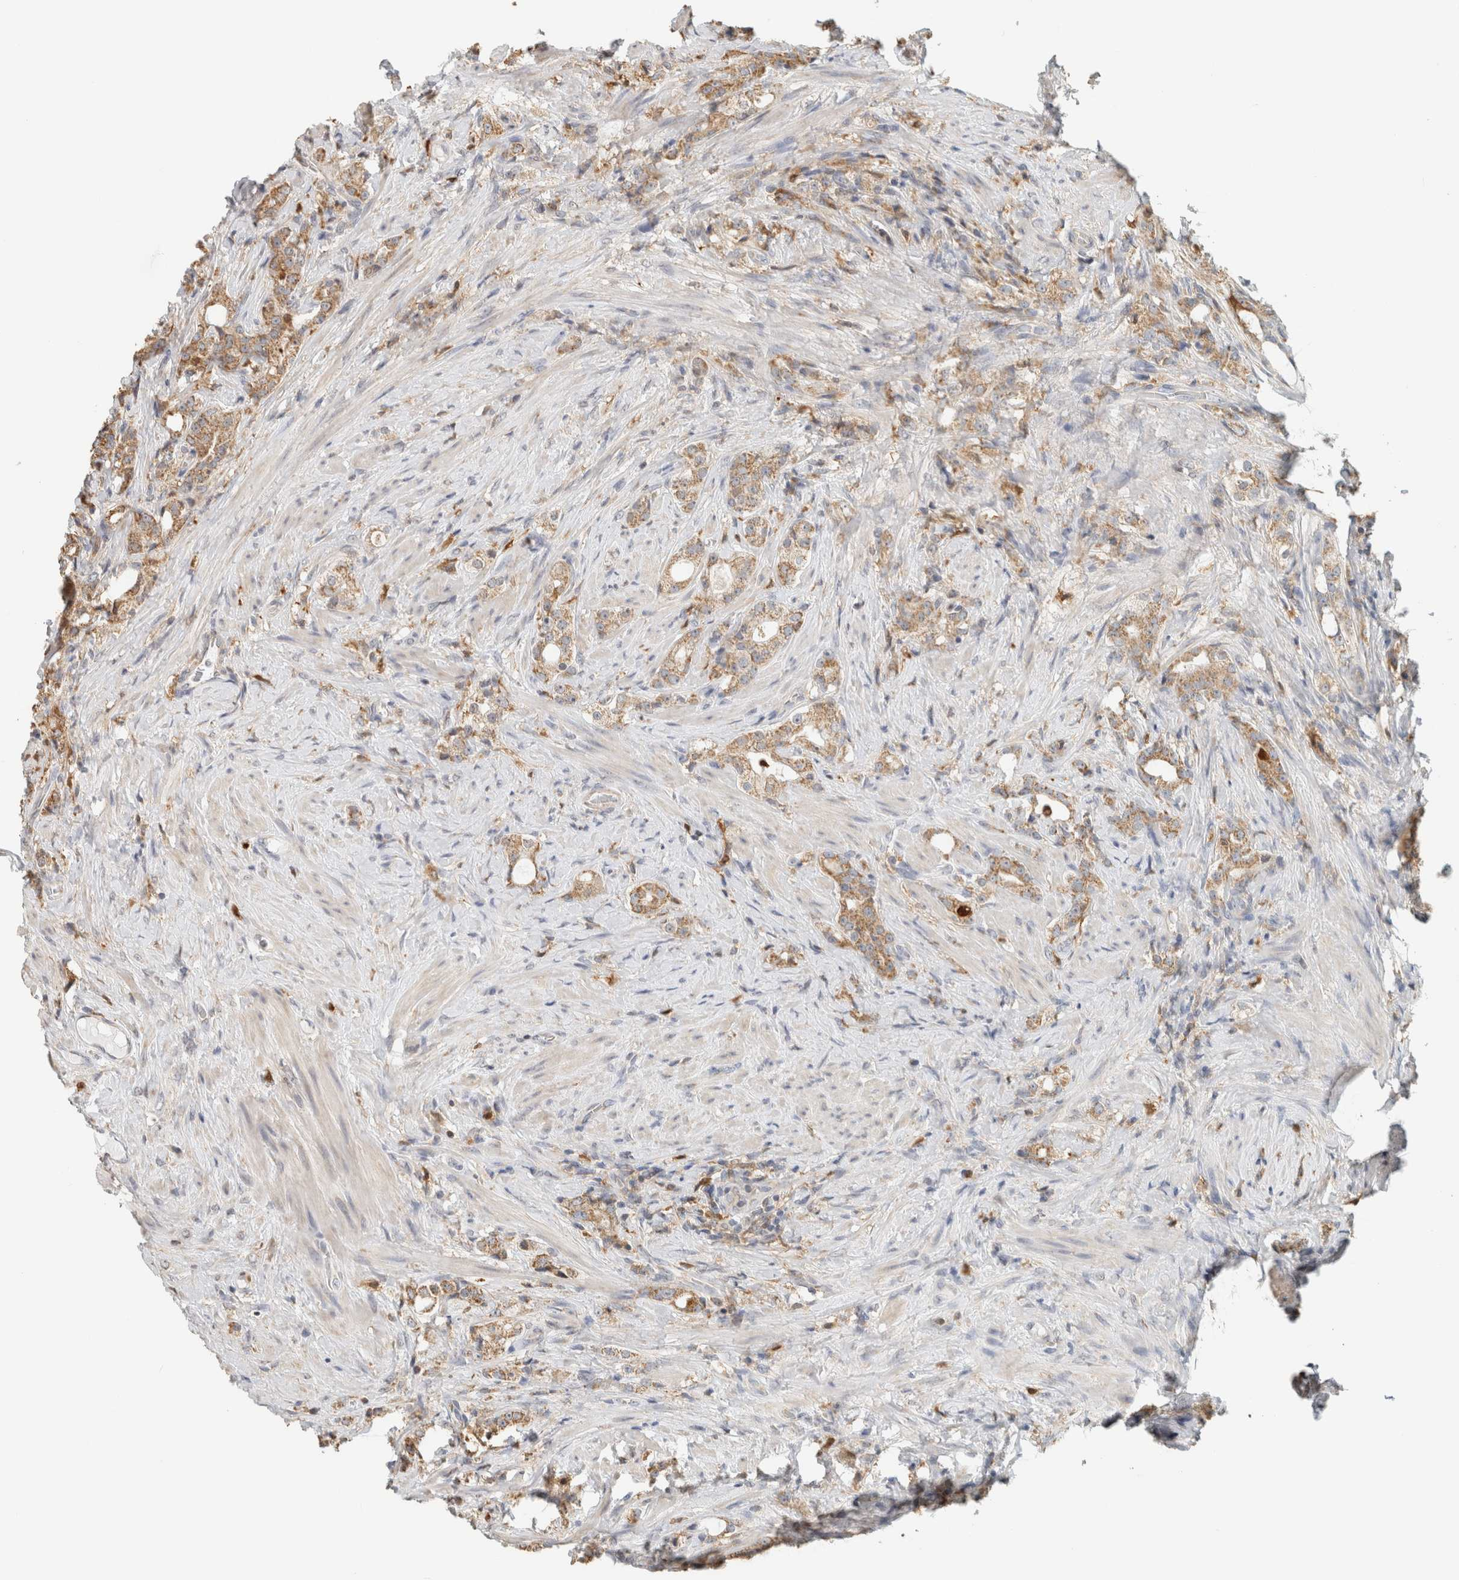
{"staining": {"intensity": "moderate", "quantity": "<25%", "location": "cytoplasmic/membranous"}, "tissue": "prostate cancer", "cell_type": "Tumor cells", "image_type": "cancer", "snomed": [{"axis": "morphology", "description": "Adenocarcinoma, High grade"}, {"axis": "topography", "description": "Prostate"}], "caption": "Protein analysis of high-grade adenocarcinoma (prostate) tissue shows moderate cytoplasmic/membranous expression in about <25% of tumor cells.", "gene": "CAPG", "patient": {"sex": "male", "age": 63}}